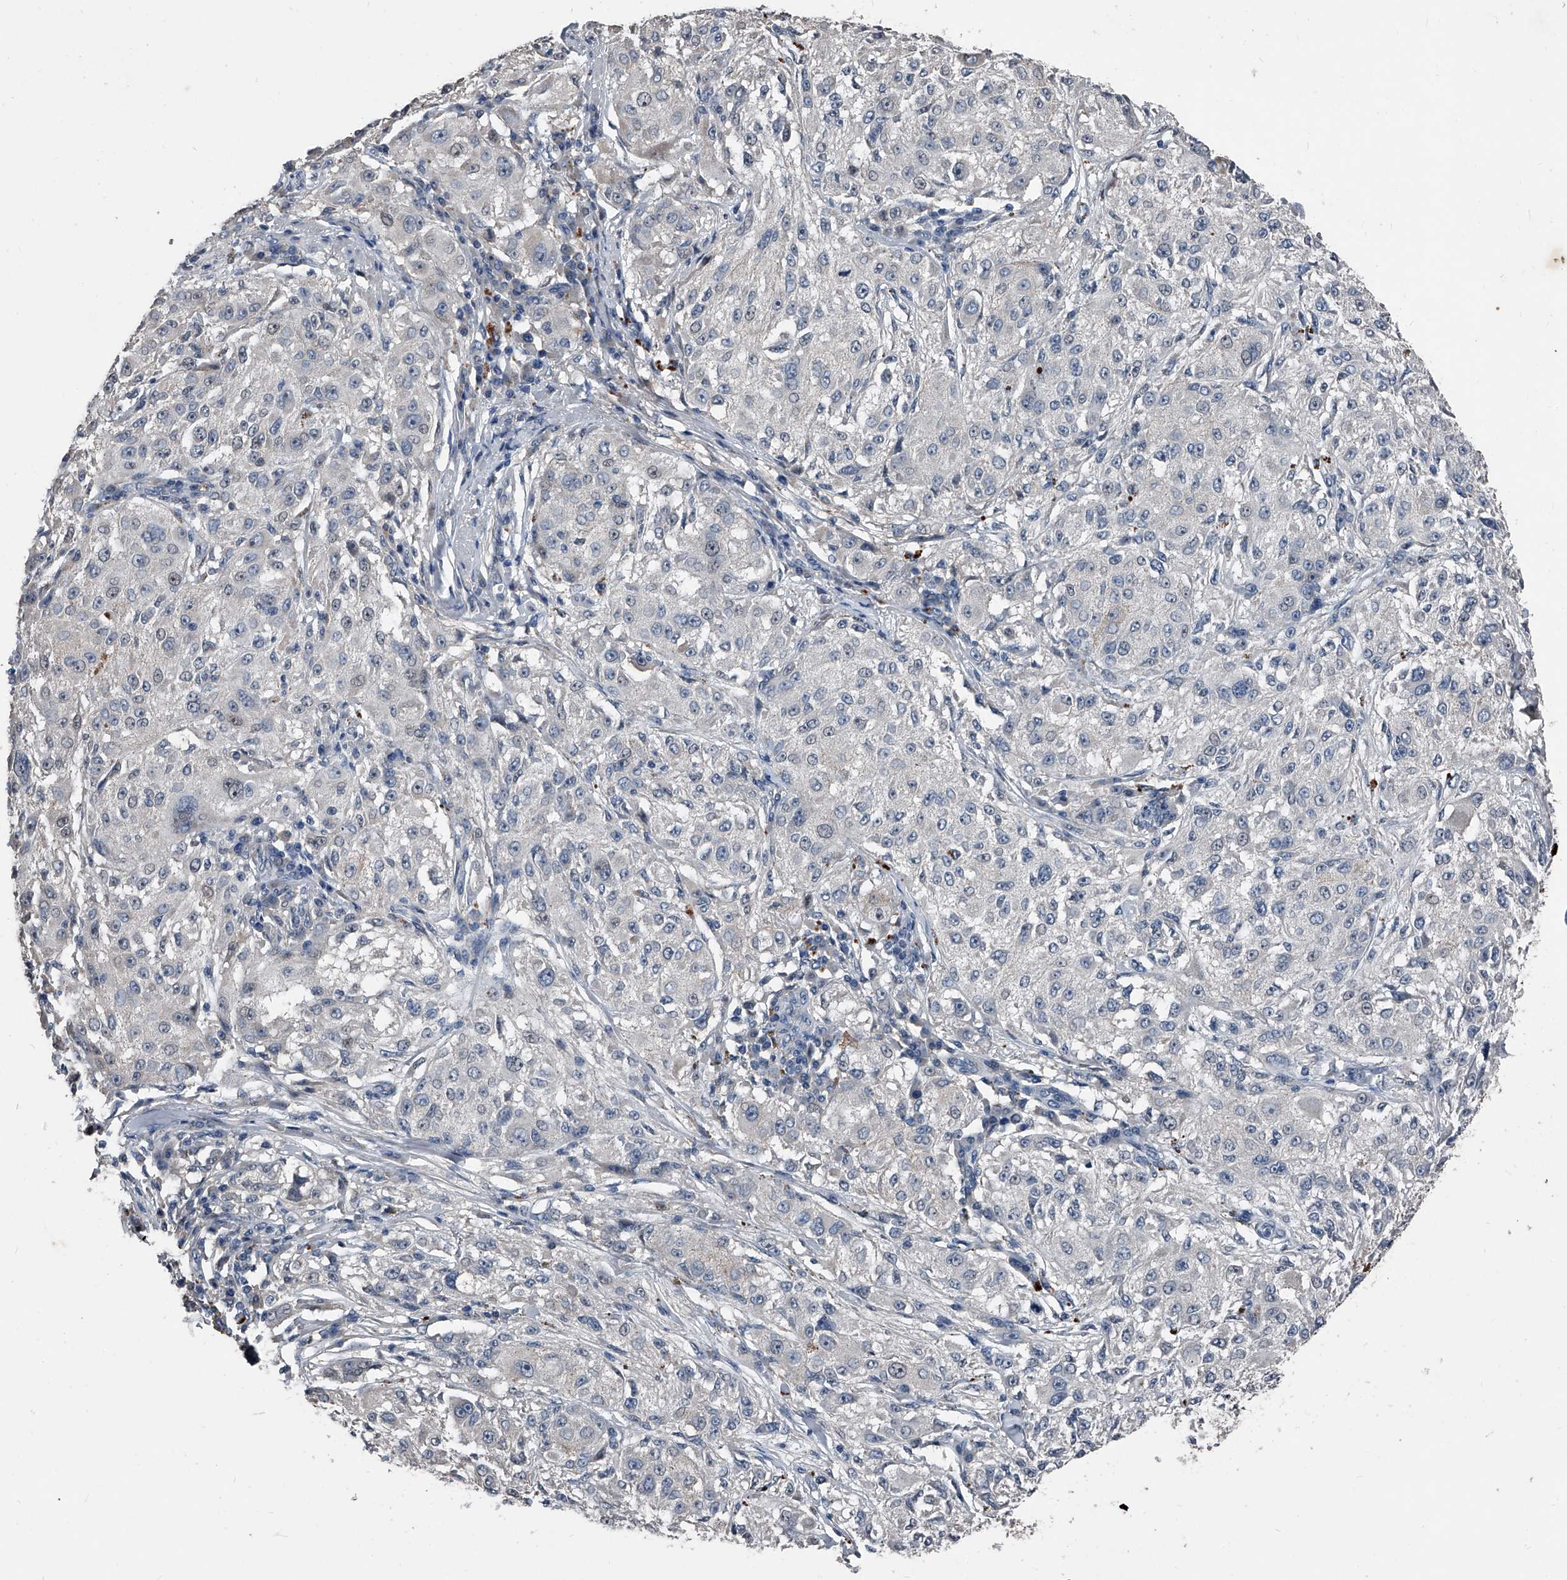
{"staining": {"intensity": "negative", "quantity": "none", "location": "none"}, "tissue": "melanoma", "cell_type": "Tumor cells", "image_type": "cancer", "snomed": [{"axis": "morphology", "description": "Necrosis, NOS"}, {"axis": "morphology", "description": "Malignant melanoma, NOS"}, {"axis": "topography", "description": "Skin"}], "caption": "Immunohistochemical staining of malignant melanoma shows no significant expression in tumor cells.", "gene": "PHACTR1", "patient": {"sex": "female", "age": 87}}